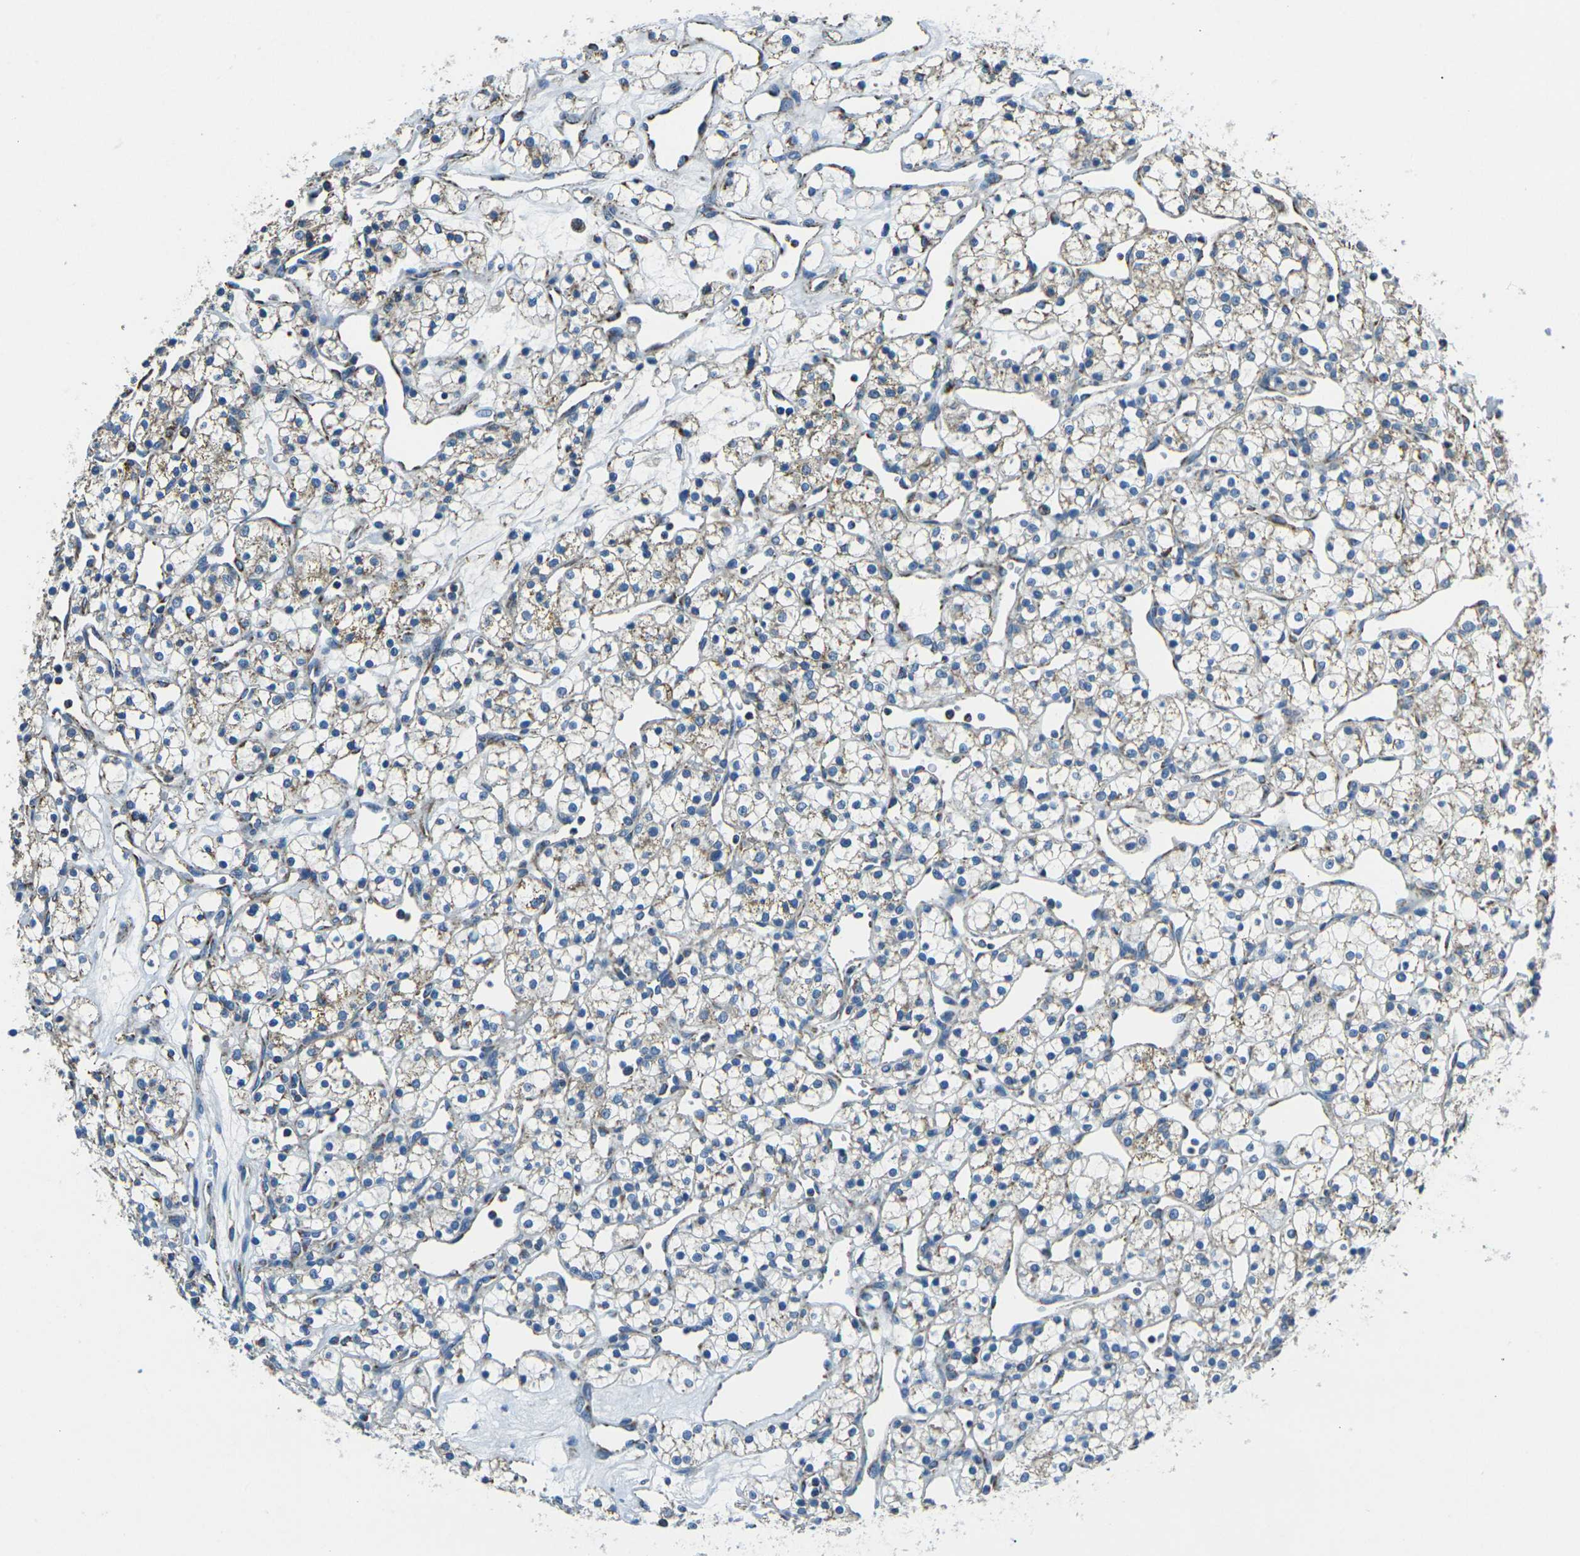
{"staining": {"intensity": "weak", "quantity": ">75%", "location": "cytoplasmic/membranous"}, "tissue": "renal cancer", "cell_type": "Tumor cells", "image_type": "cancer", "snomed": [{"axis": "morphology", "description": "Adenocarcinoma, NOS"}, {"axis": "topography", "description": "Kidney"}], "caption": "Weak cytoplasmic/membranous staining for a protein is present in about >75% of tumor cells of renal cancer using immunohistochemistry.", "gene": "IRF3", "patient": {"sex": "female", "age": 60}}